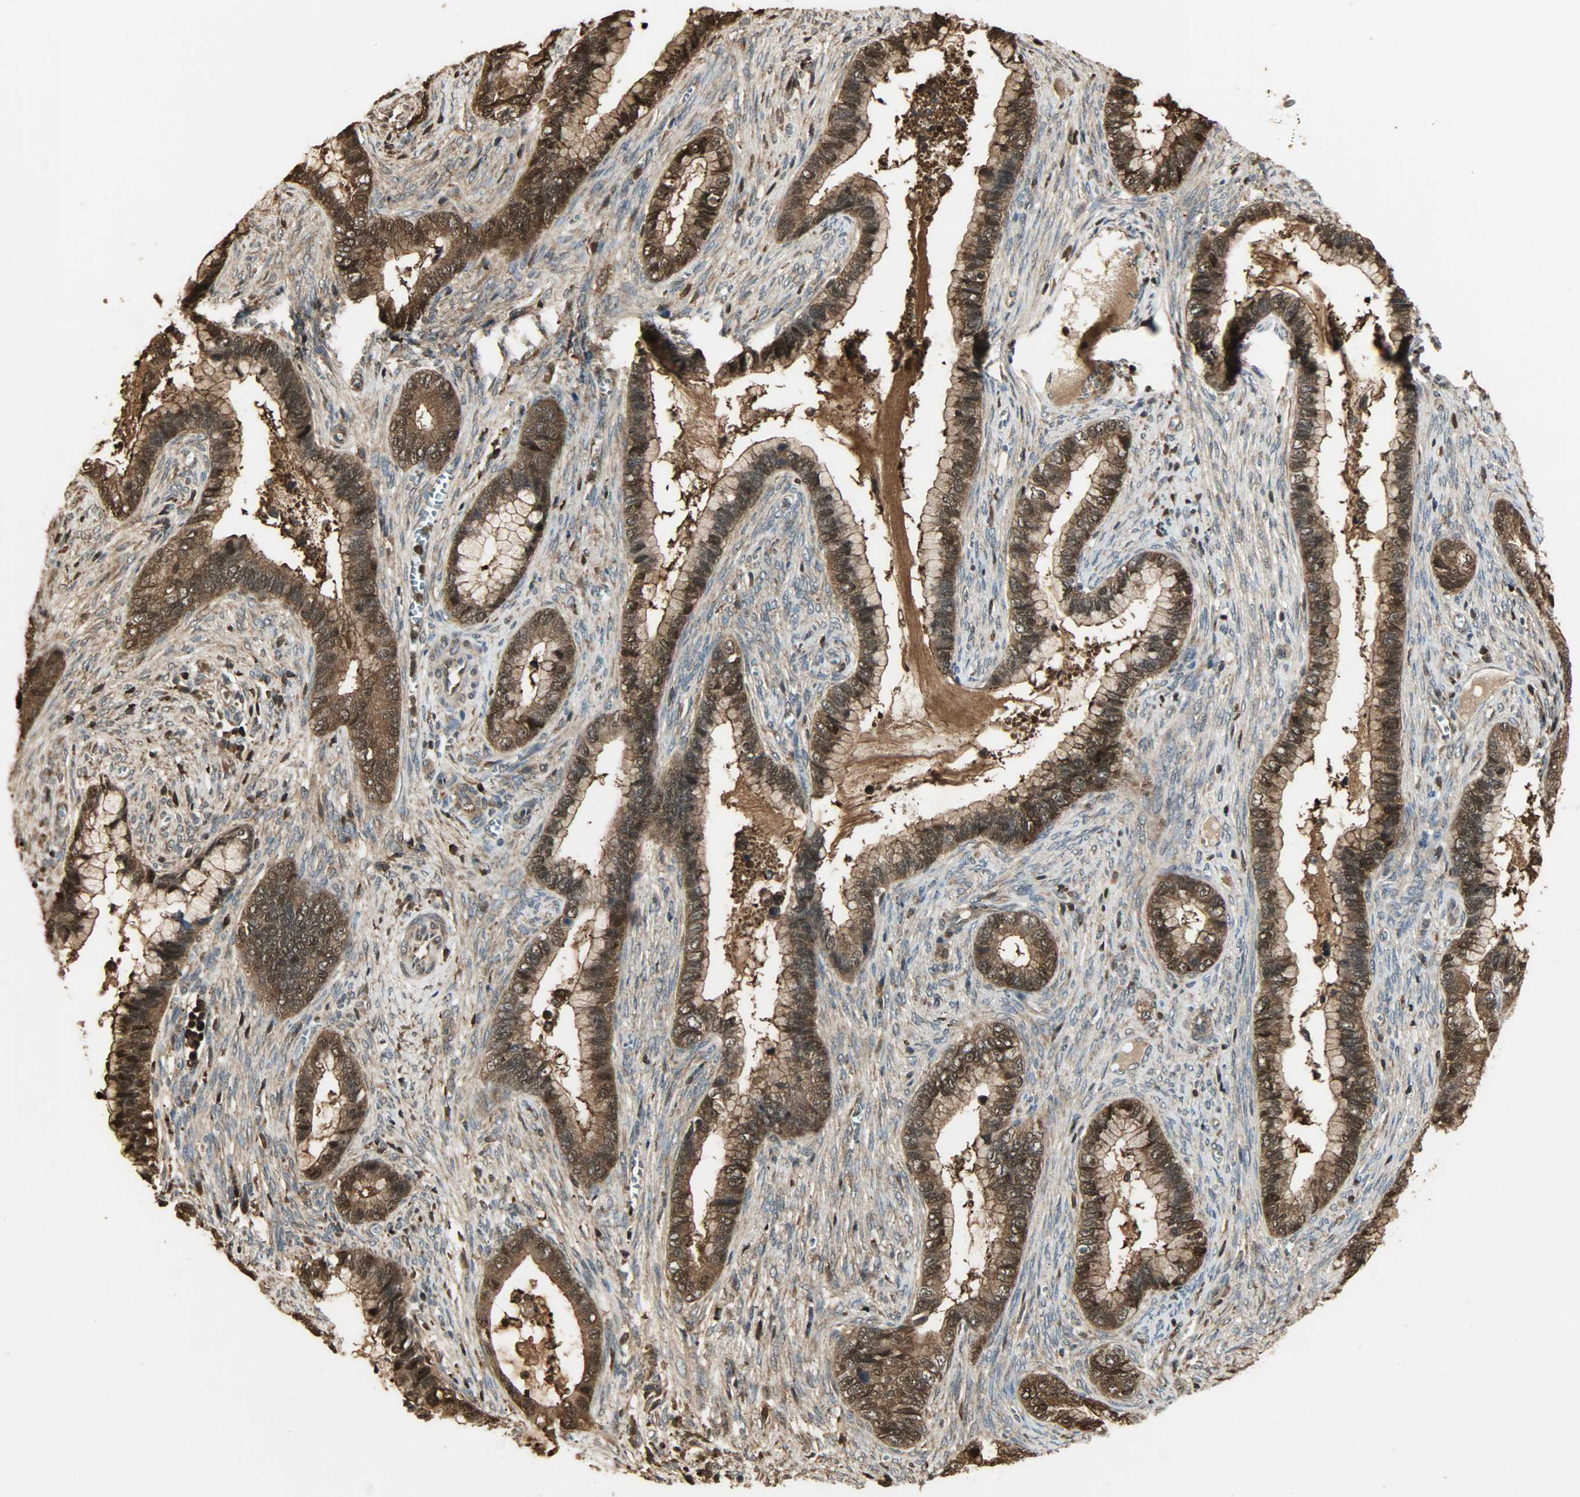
{"staining": {"intensity": "strong", "quantity": ">75%", "location": "cytoplasmic/membranous,nuclear"}, "tissue": "cervical cancer", "cell_type": "Tumor cells", "image_type": "cancer", "snomed": [{"axis": "morphology", "description": "Adenocarcinoma, NOS"}, {"axis": "topography", "description": "Cervix"}], "caption": "A brown stain shows strong cytoplasmic/membranous and nuclear expression of a protein in cervical cancer tumor cells.", "gene": "YWHAZ", "patient": {"sex": "female", "age": 44}}